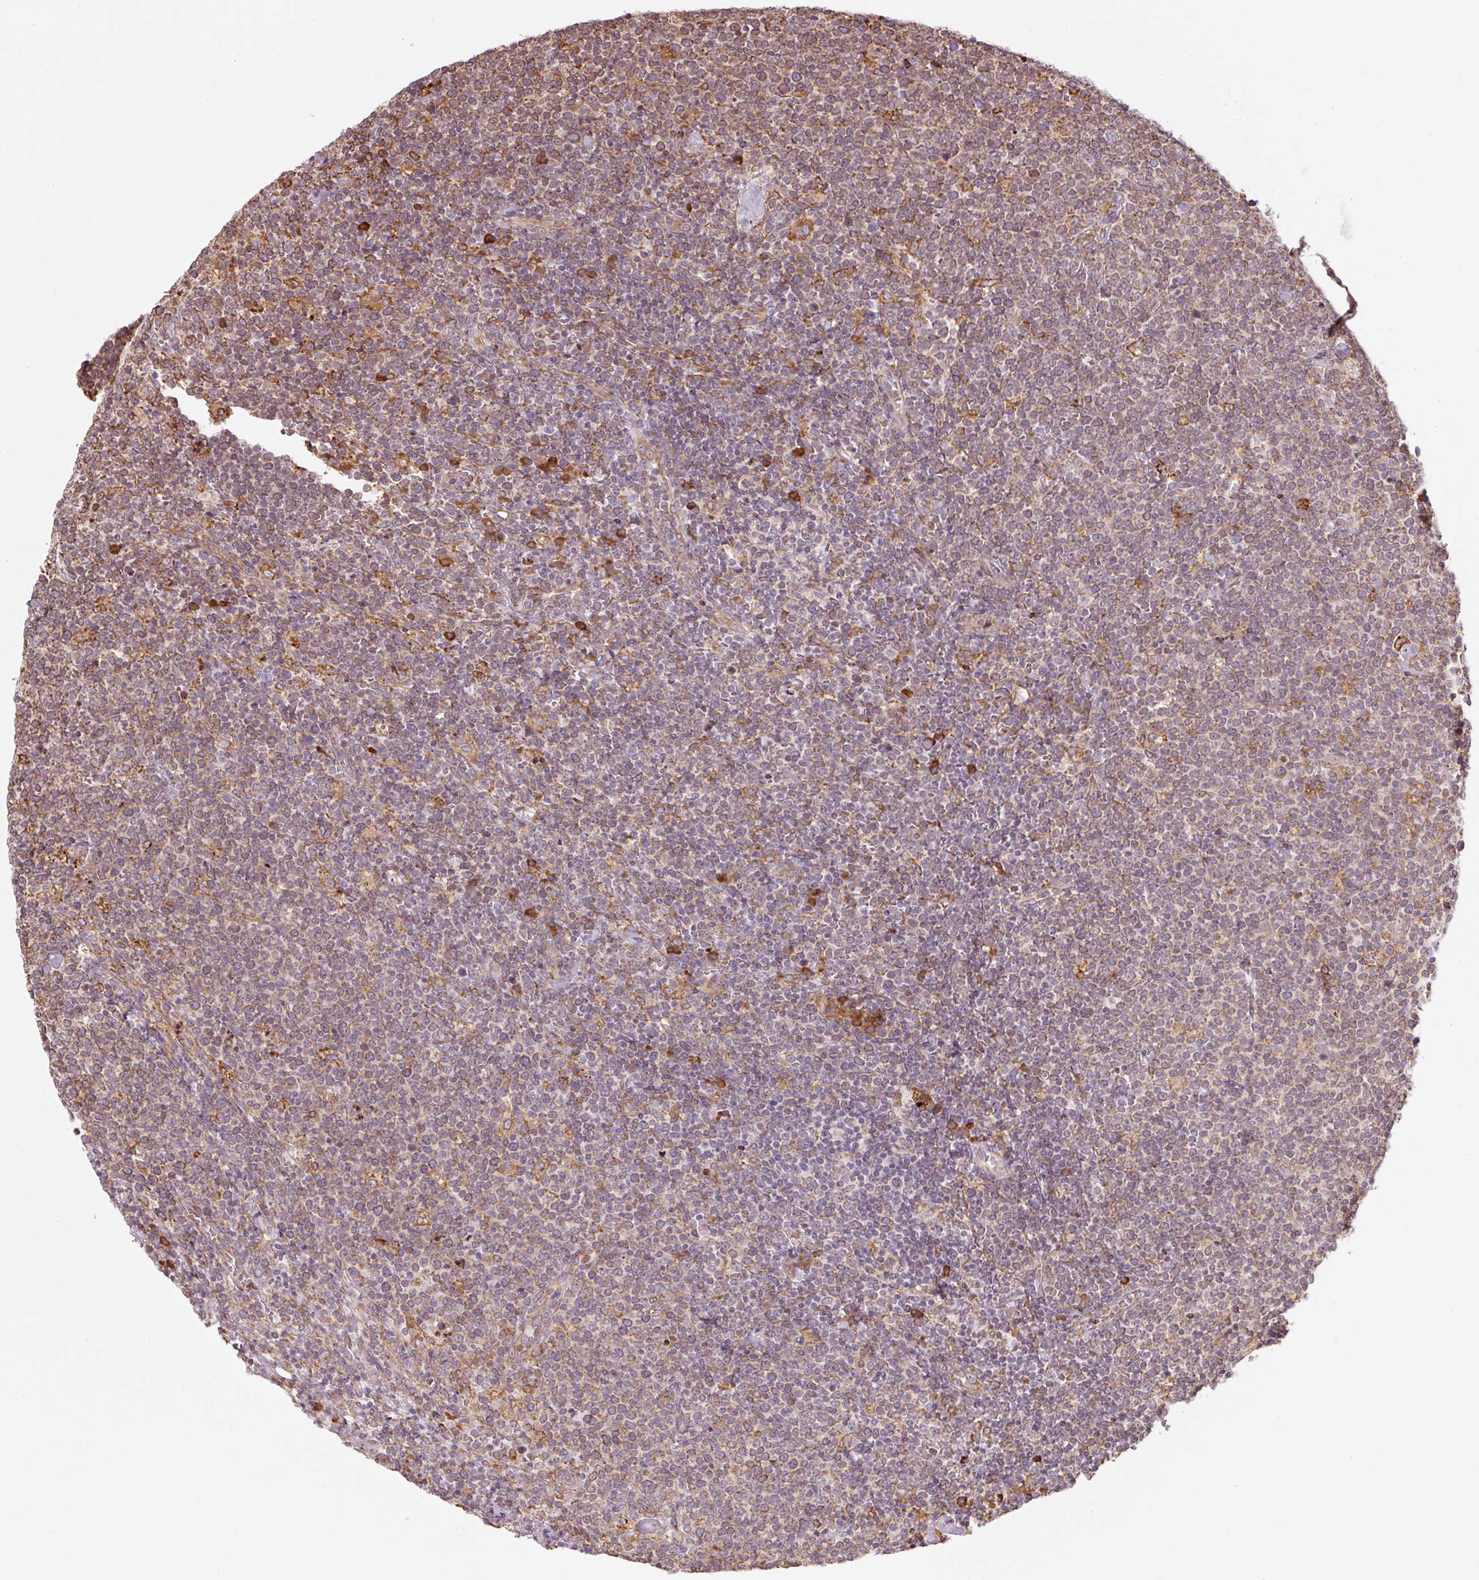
{"staining": {"intensity": "moderate", "quantity": ">75%", "location": "cytoplasmic/membranous"}, "tissue": "lymphoma", "cell_type": "Tumor cells", "image_type": "cancer", "snomed": [{"axis": "morphology", "description": "Malignant lymphoma, non-Hodgkin's type, High grade"}, {"axis": "topography", "description": "Lymph node"}], "caption": "Immunohistochemistry of human malignant lymphoma, non-Hodgkin's type (high-grade) exhibits medium levels of moderate cytoplasmic/membranous expression in about >75% of tumor cells.", "gene": "PRKCSH", "patient": {"sex": "male", "age": 61}}